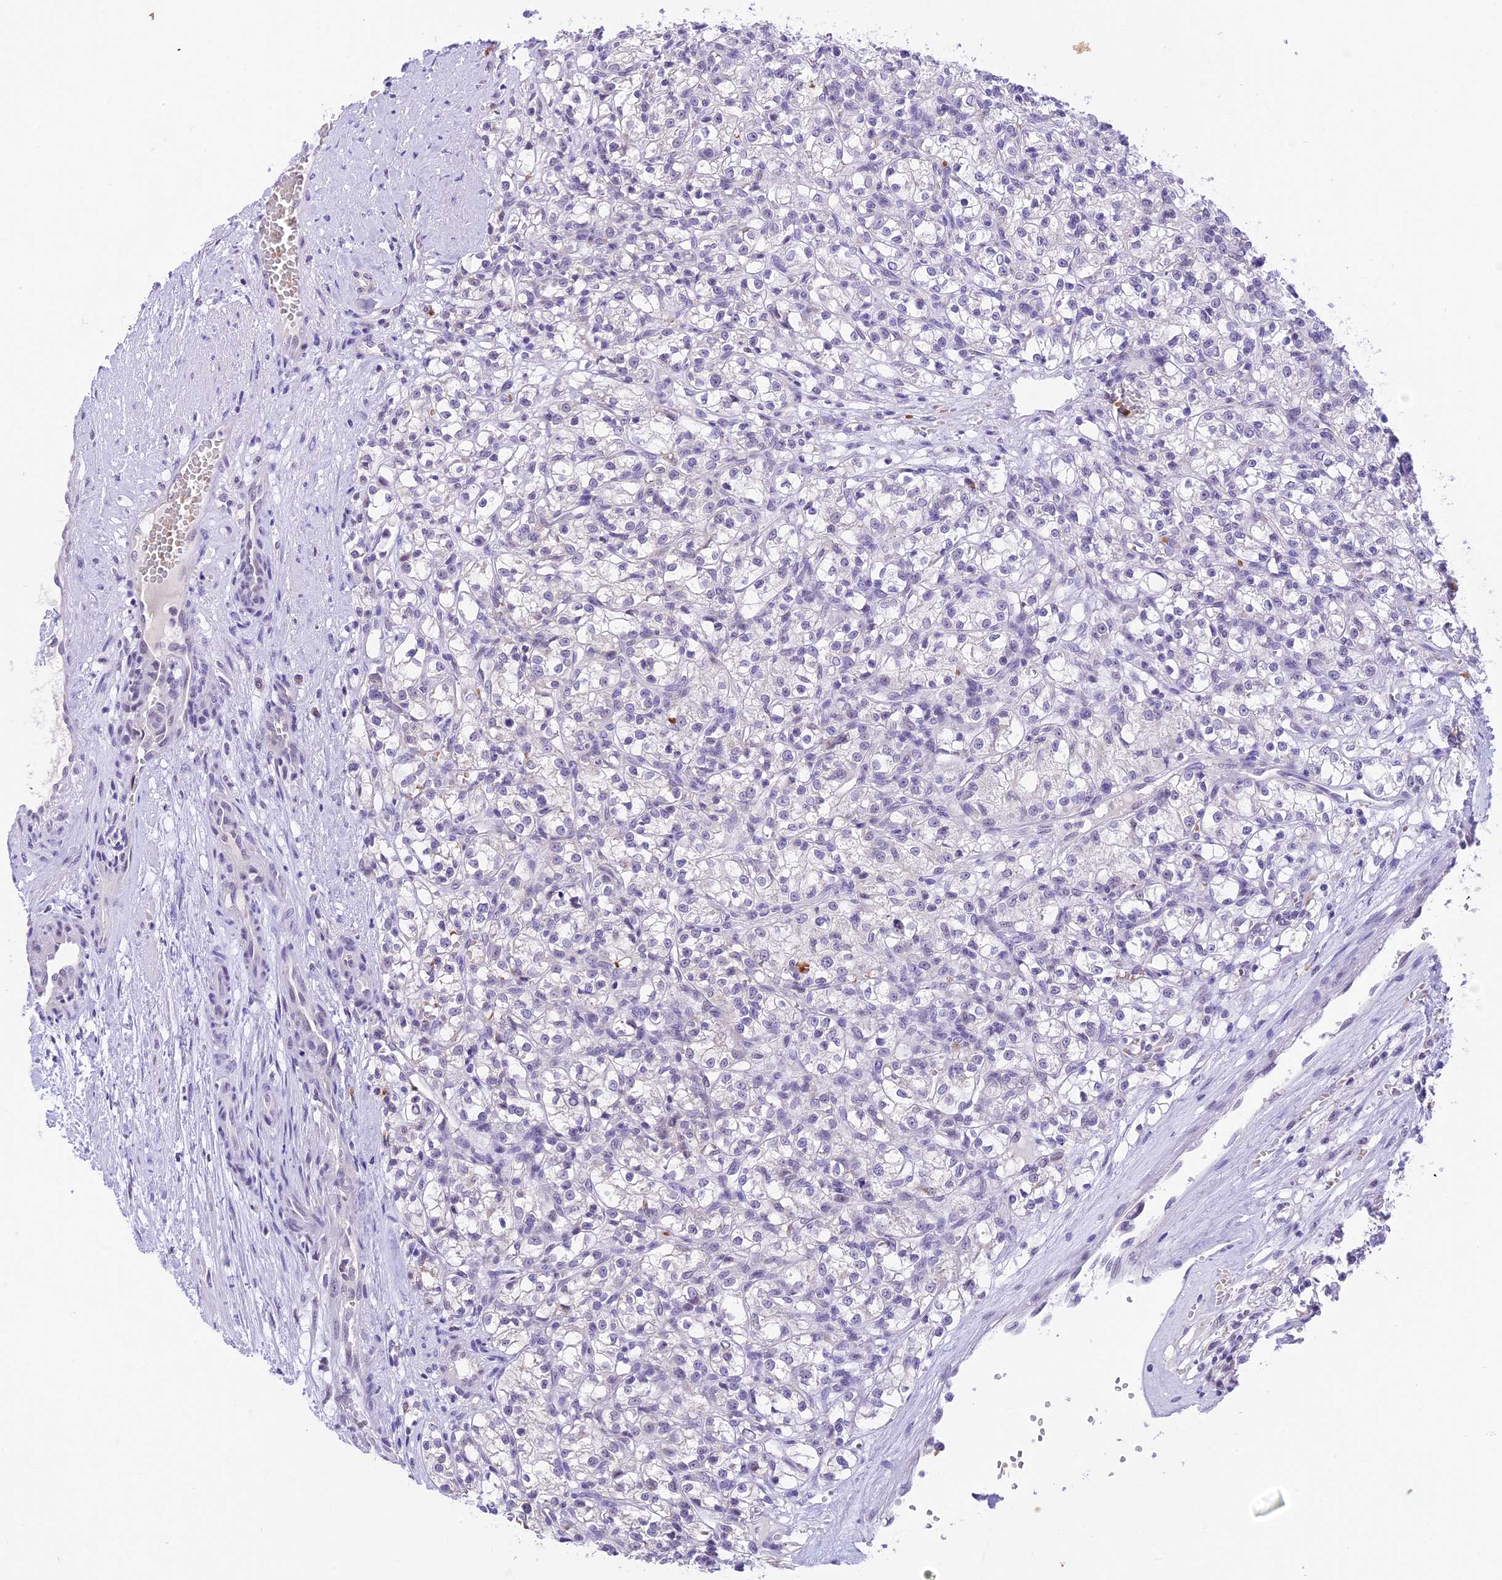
{"staining": {"intensity": "negative", "quantity": "none", "location": "none"}, "tissue": "renal cancer", "cell_type": "Tumor cells", "image_type": "cancer", "snomed": [{"axis": "morphology", "description": "Adenocarcinoma, NOS"}, {"axis": "topography", "description": "Kidney"}], "caption": "Immunohistochemistry micrograph of human renal cancer stained for a protein (brown), which demonstrates no expression in tumor cells. (Immunohistochemistry, brightfield microscopy, high magnification).", "gene": "AHSP", "patient": {"sex": "female", "age": 59}}